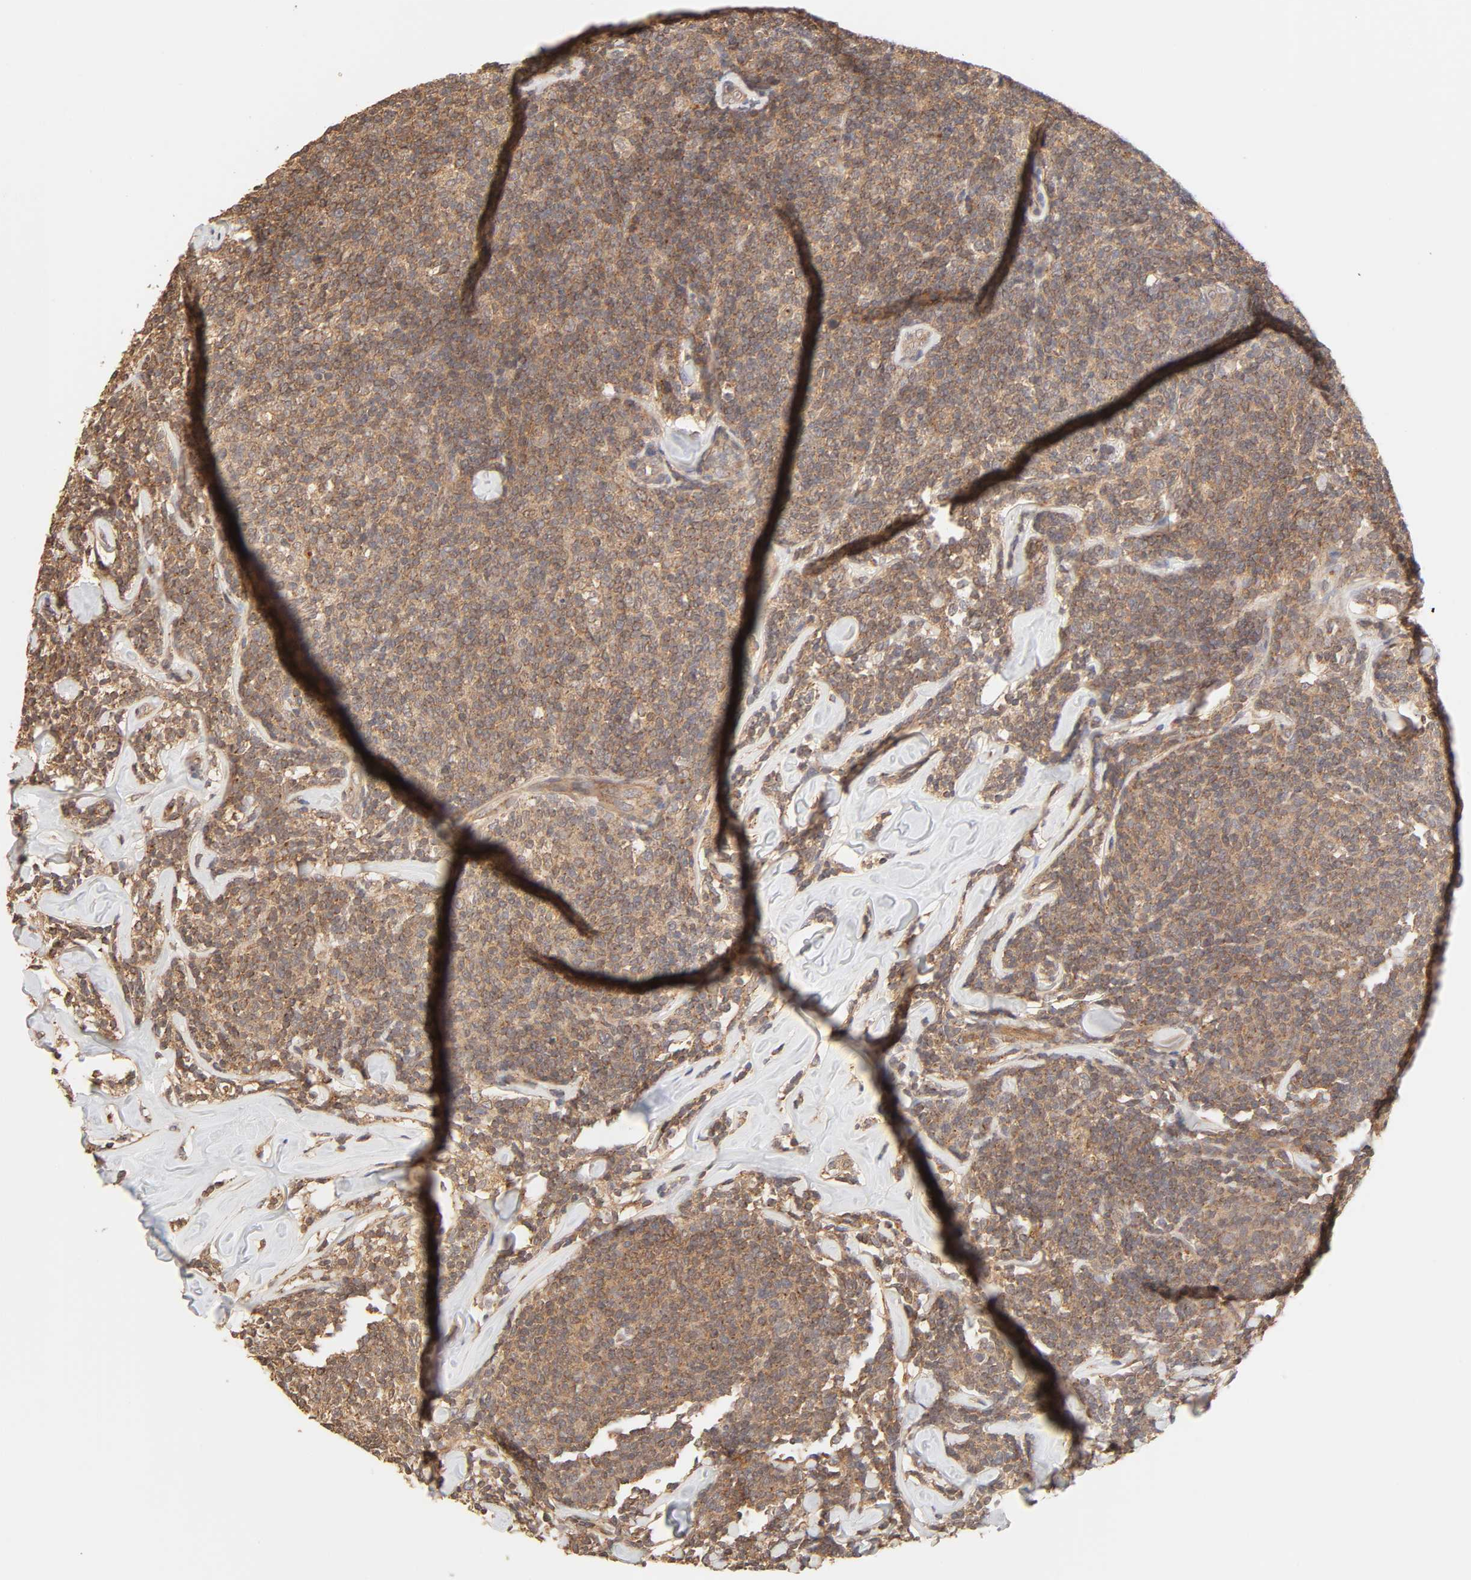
{"staining": {"intensity": "strong", "quantity": ">75%", "location": "cytoplasmic/membranous"}, "tissue": "lymphoma", "cell_type": "Tumor cells", "image_type": "cancer", "snomed": [{"axis": "morphology", "description": "Malignant lymphoma, non-Hodgkin's type, Low grade"}, {"axis": "topography", "description": "Lymph node"}], "caption": "Immunohistochemical staining of human low-grade malignant lymphoma, non-Hodgkin's type exhibits strong cytoplasmic/membranous protein expression in approximately >75% of tumor cells.", "gene": "EPS8", "patient": {"sex": "female", "age": 56}}